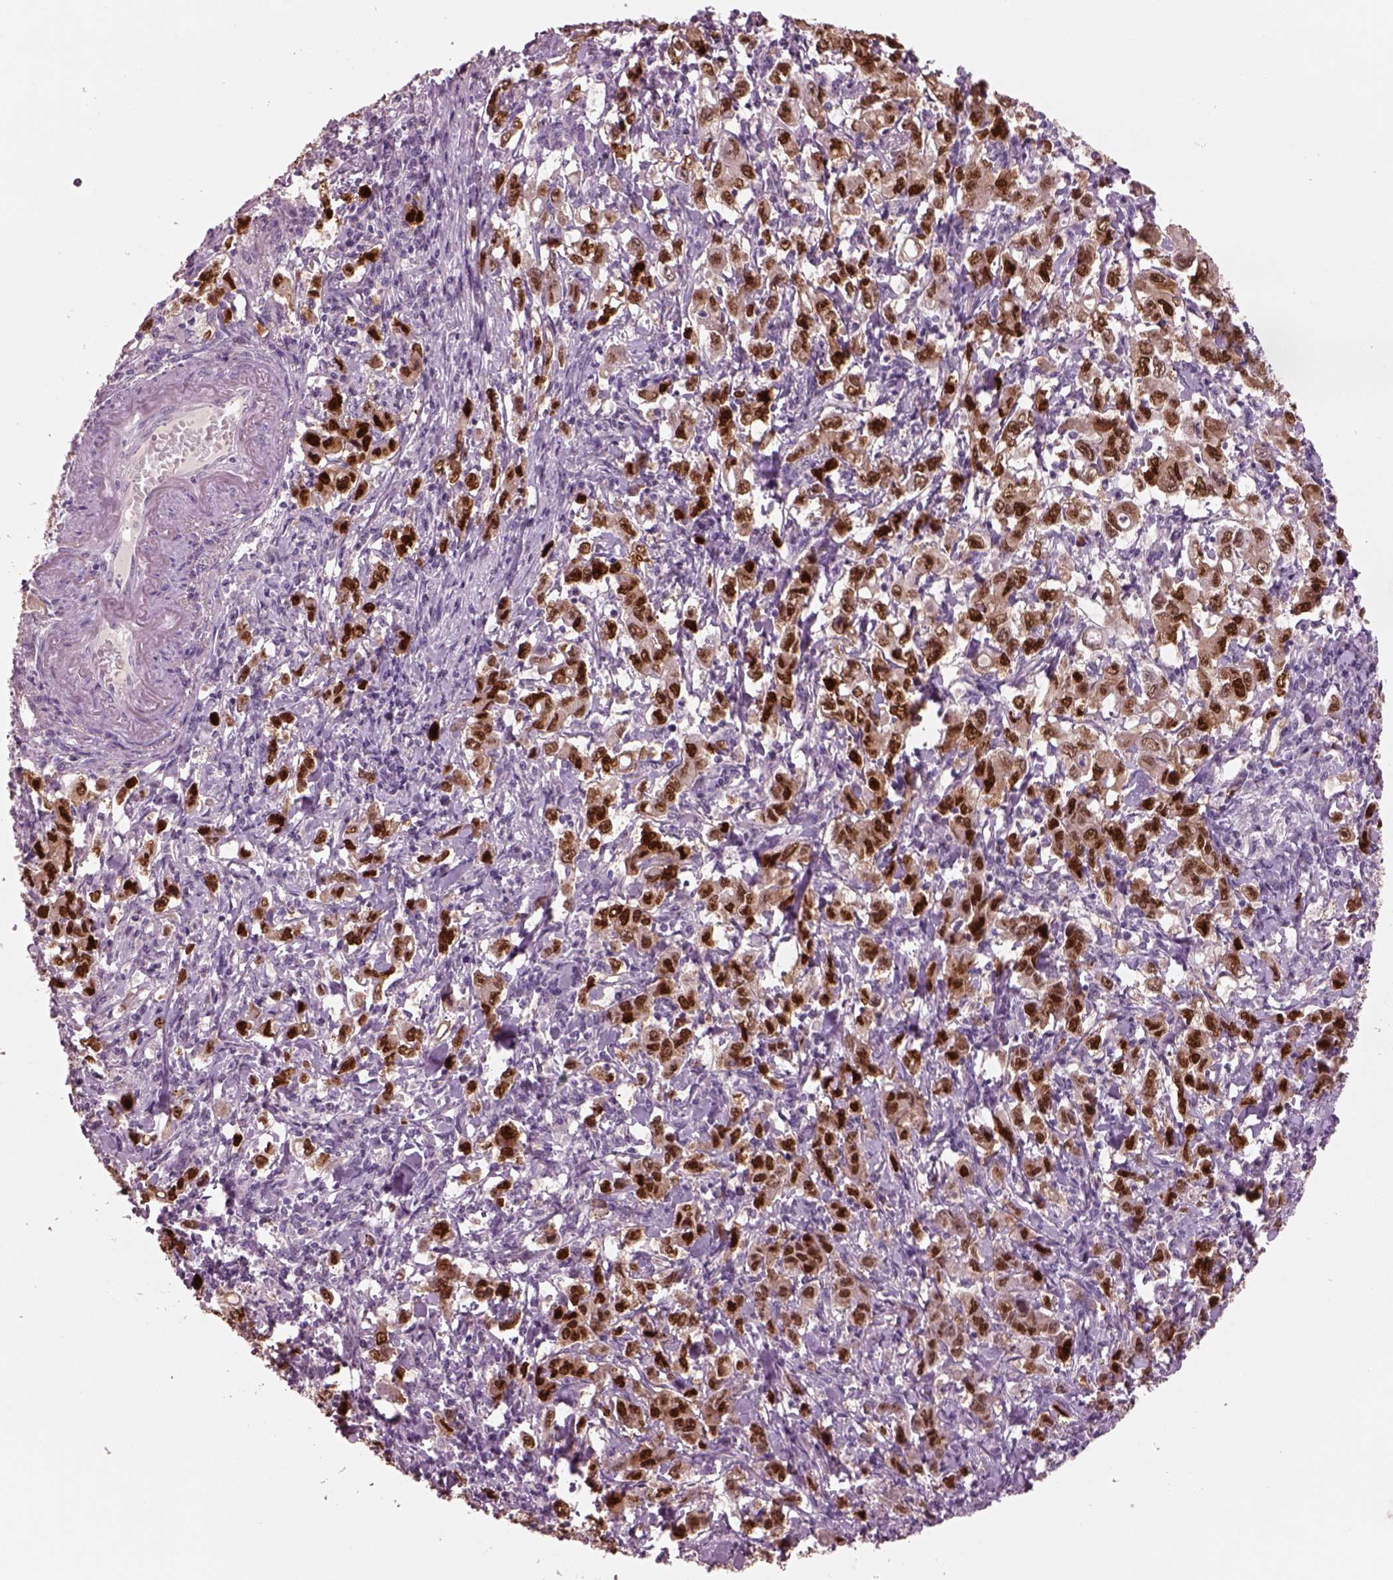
{"staining": {"intensity": "strong", "quantity": ">75%", "location": "nuclear"}, "tissue": "stomach cancer", "cell_type": "Tumor cells", "image_type": "cancer", "snomed": [{"axis": "morphology", "description": "Adenocarcinoma, NOS"}, {"axis": "topography", "description": "Stomach, lower"}], "caption": "Protein expression analysis of human stomach adenocarcinoma reveals strong nuclear staining in about >75% of tumor cells. Nuclei are stained in blue.", "gene": "SOX9", "patient": {"sex": "female", "age": 72}}